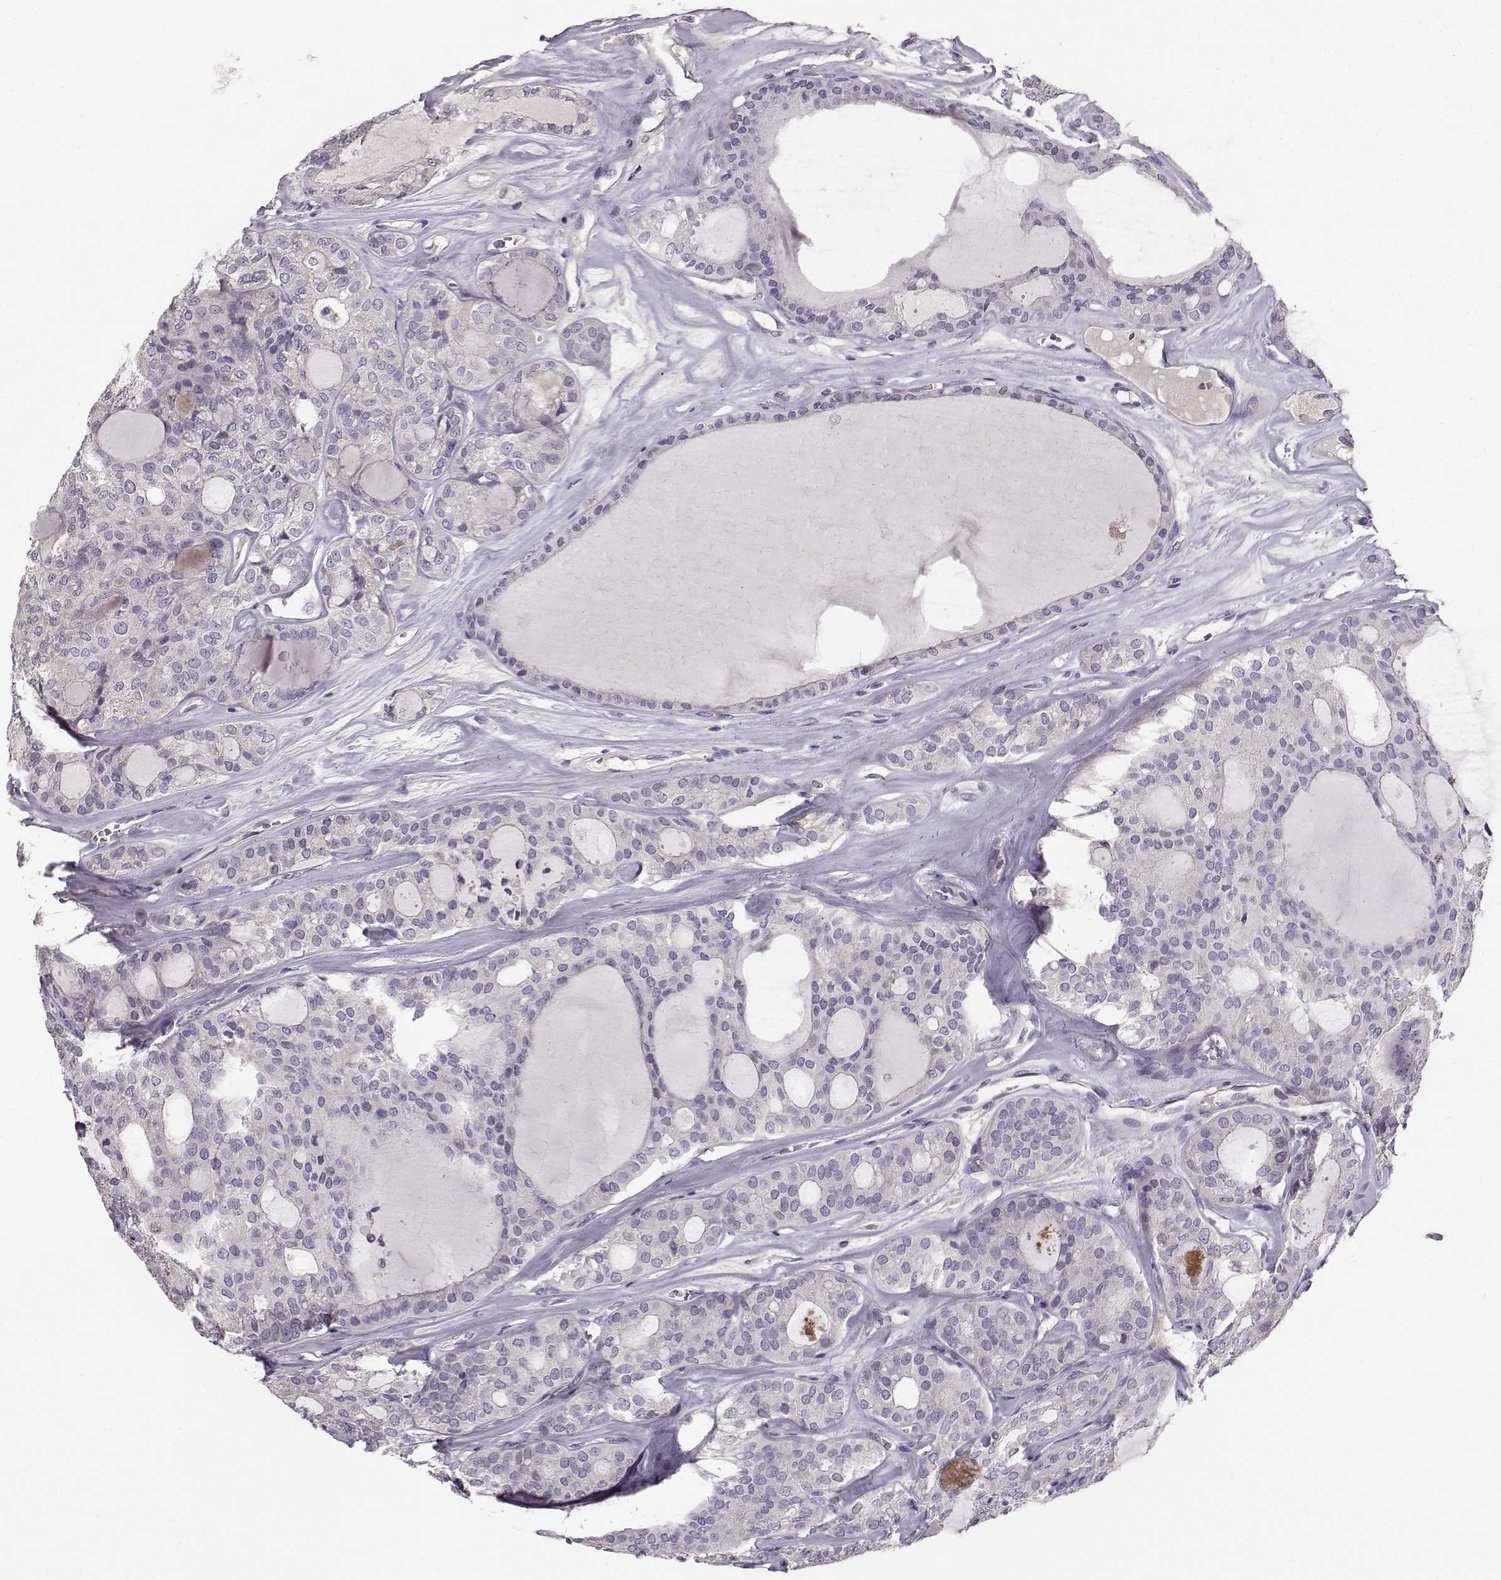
{"staining": {"intensity": "negative", "quantity": "none", "location": "none"}, "tissue": "thyroid cancer", "cell_type": "Tumor cells", "image_type": "cancer", "snomed": [{"axis": "morphology", "description": "Follicular adenoma carcinoma, NOS"}, {"axis": "topography", "description": "Thyroid gland"}], "caption": "This is a photomicrograph of immunohistochemistry (IHC) staining of thyroid cancer, which shows no expression in tumor cells.", "gene": "BFSP2", "patient": {"sex": "male", "age": 75}}